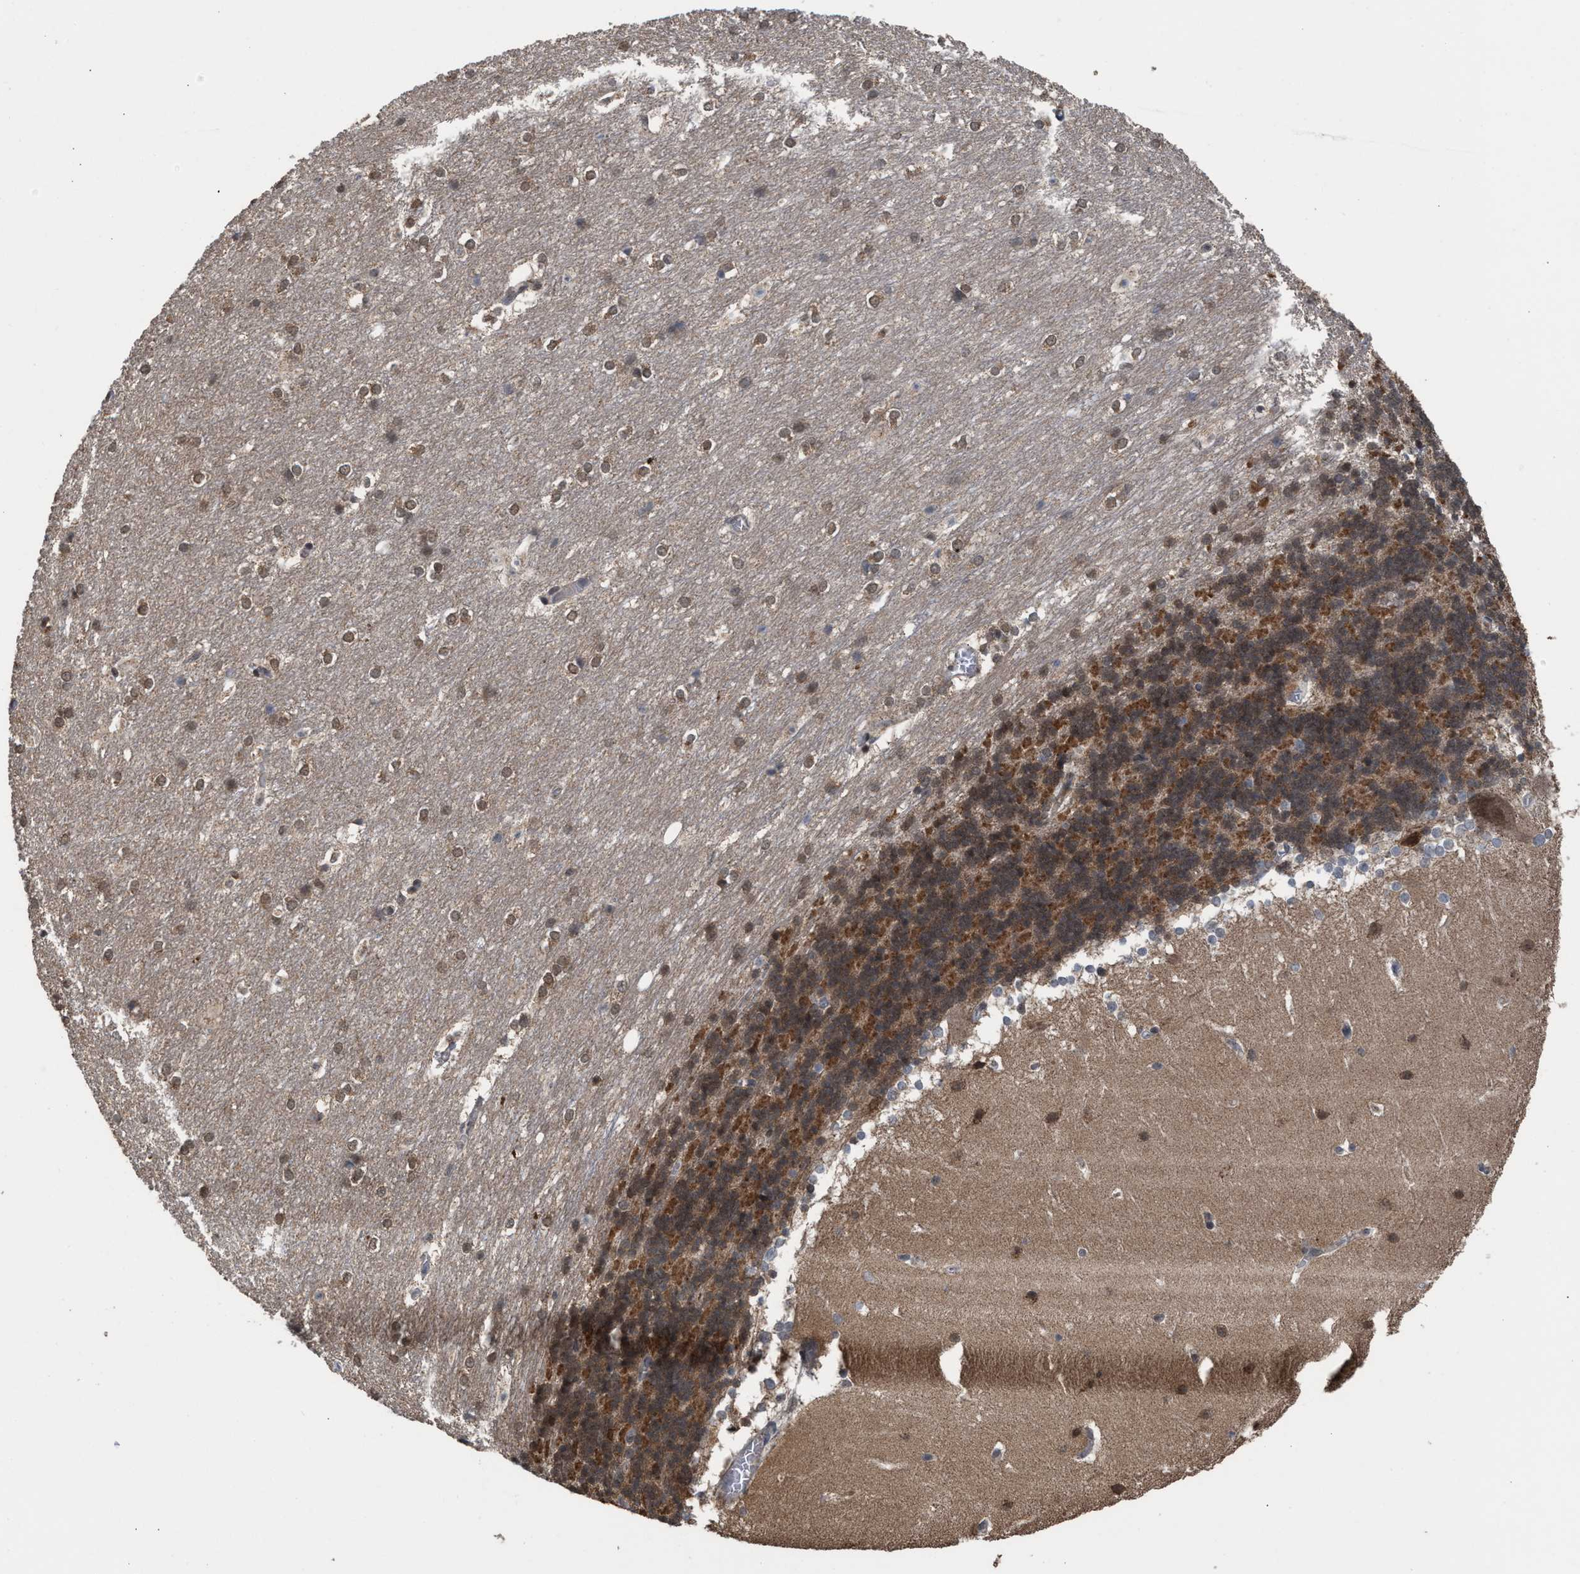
{"staining": {"intensity": "moderate", "quantity": "<25%", "location": "cytoplasmic/membranous,nuclear"}, "tissue": "cerebellum", "cell_type": "Cells in granular layer", "image_type": "normal", "snomed": [{"axis": "morphology", "description": "Normal tissue, NOS"}, {"axis": "topography", "description": "Cerebellum"}], "caption": "Moderate cytoplasmic/membranous,nuclear expression is identified in approximately <25% of cells in granular layer in benign cerebellum.", "gene": "C9orf78", "patient": {"sex": "female", "age": 19}}